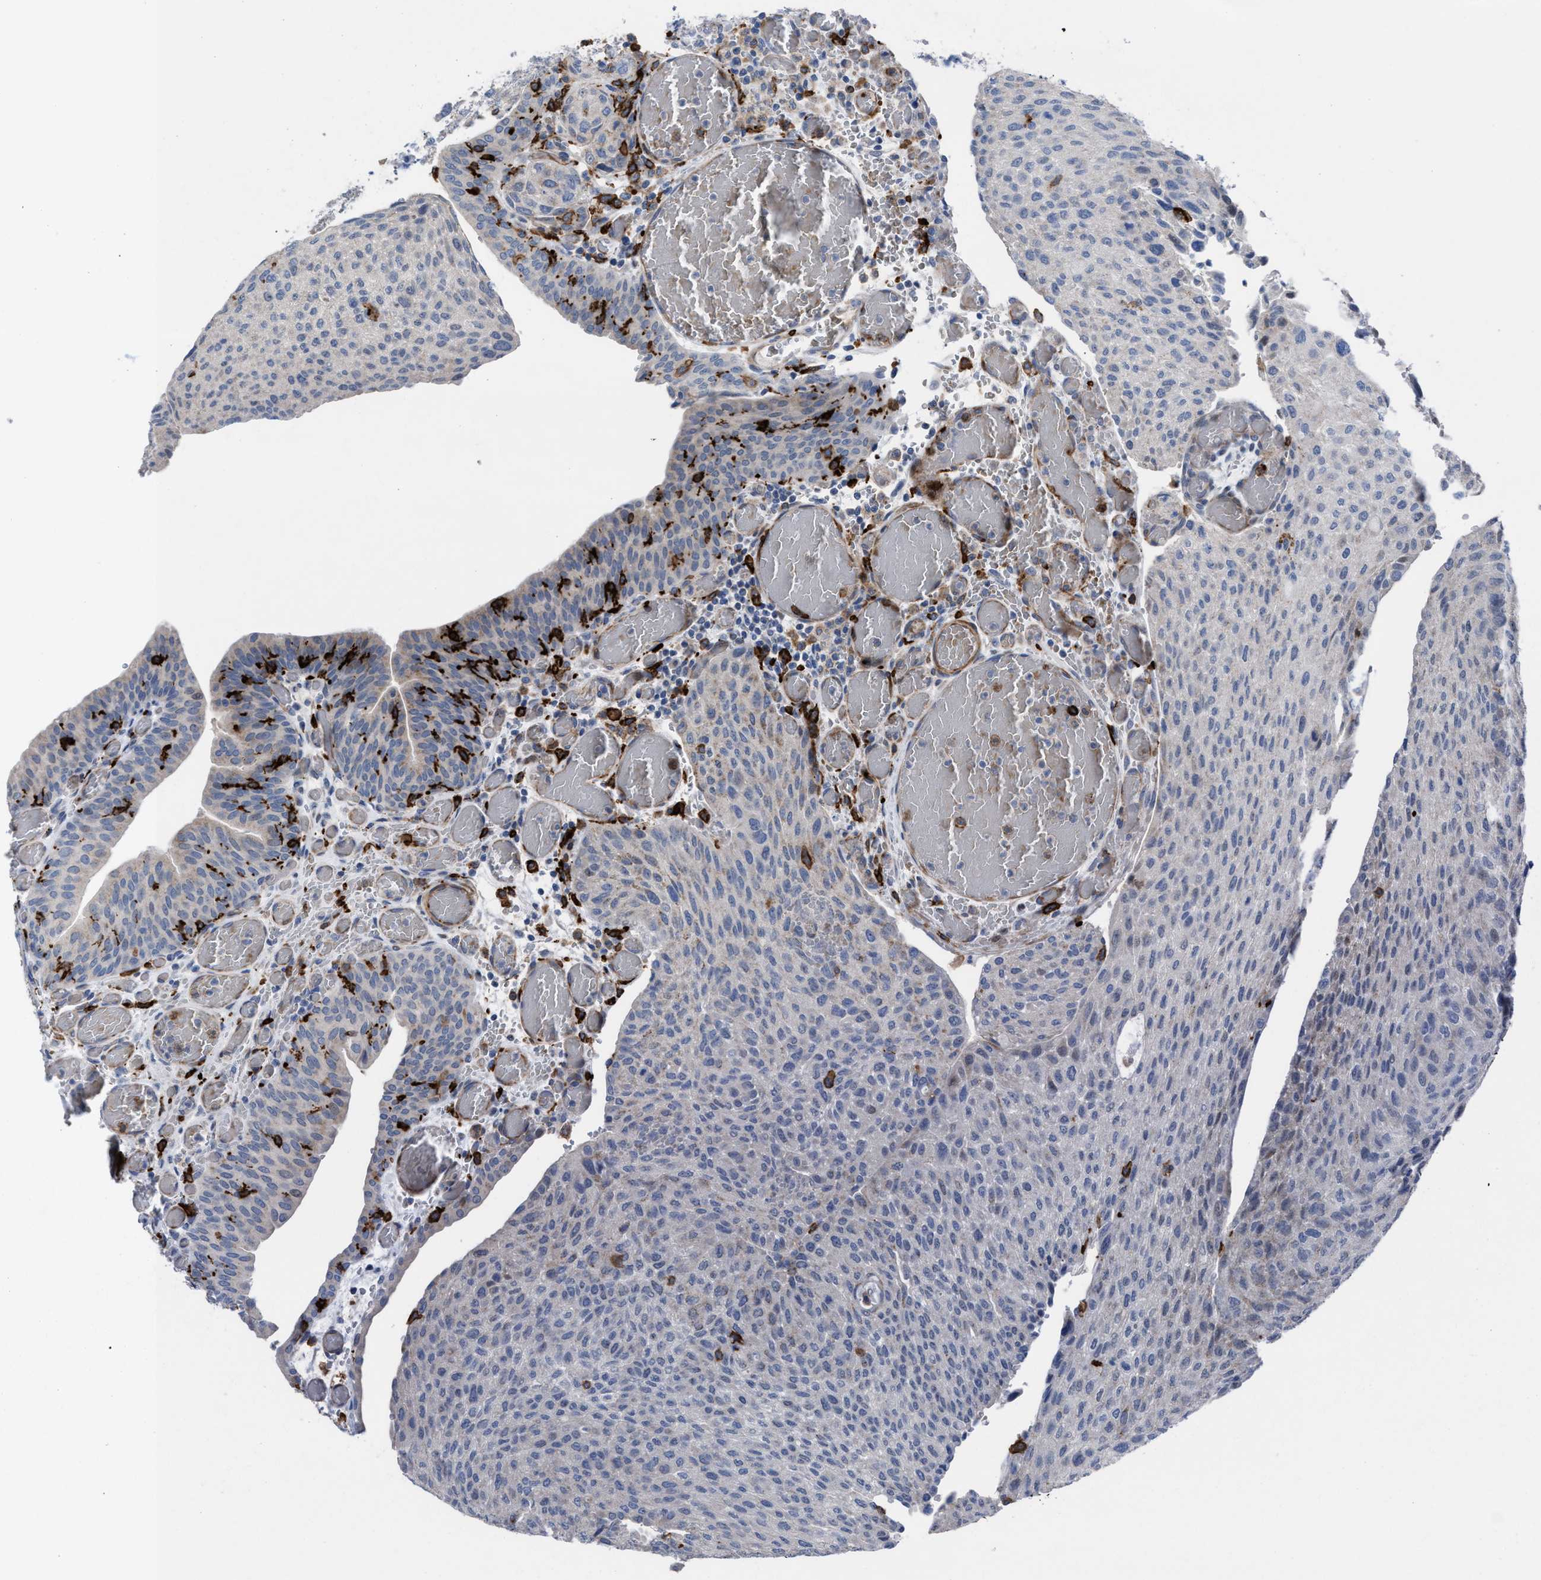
{"staining": {"intensity": "negative", "quantity": "none", "location": "none"}, "tissue": "urothelial cancer", "cell_type": "Tumor cells", "image_type": "cancer", "snomed": [{"axis": "morphology", "description": "Urothelial carcinoma, Low grade"}, {"axis": "morphology", "description": "Urothelial carcinoma, High grade"}, {"axis": "topography", "description": "Urinary bladder"}], "caption": "High power microscopy histopathology image of an IHC image of urothelial cancer, revealing no significant positivity in tumor cells.", "gene": "SLC47A1", "patient": {"sex": "male", "age": 35}}